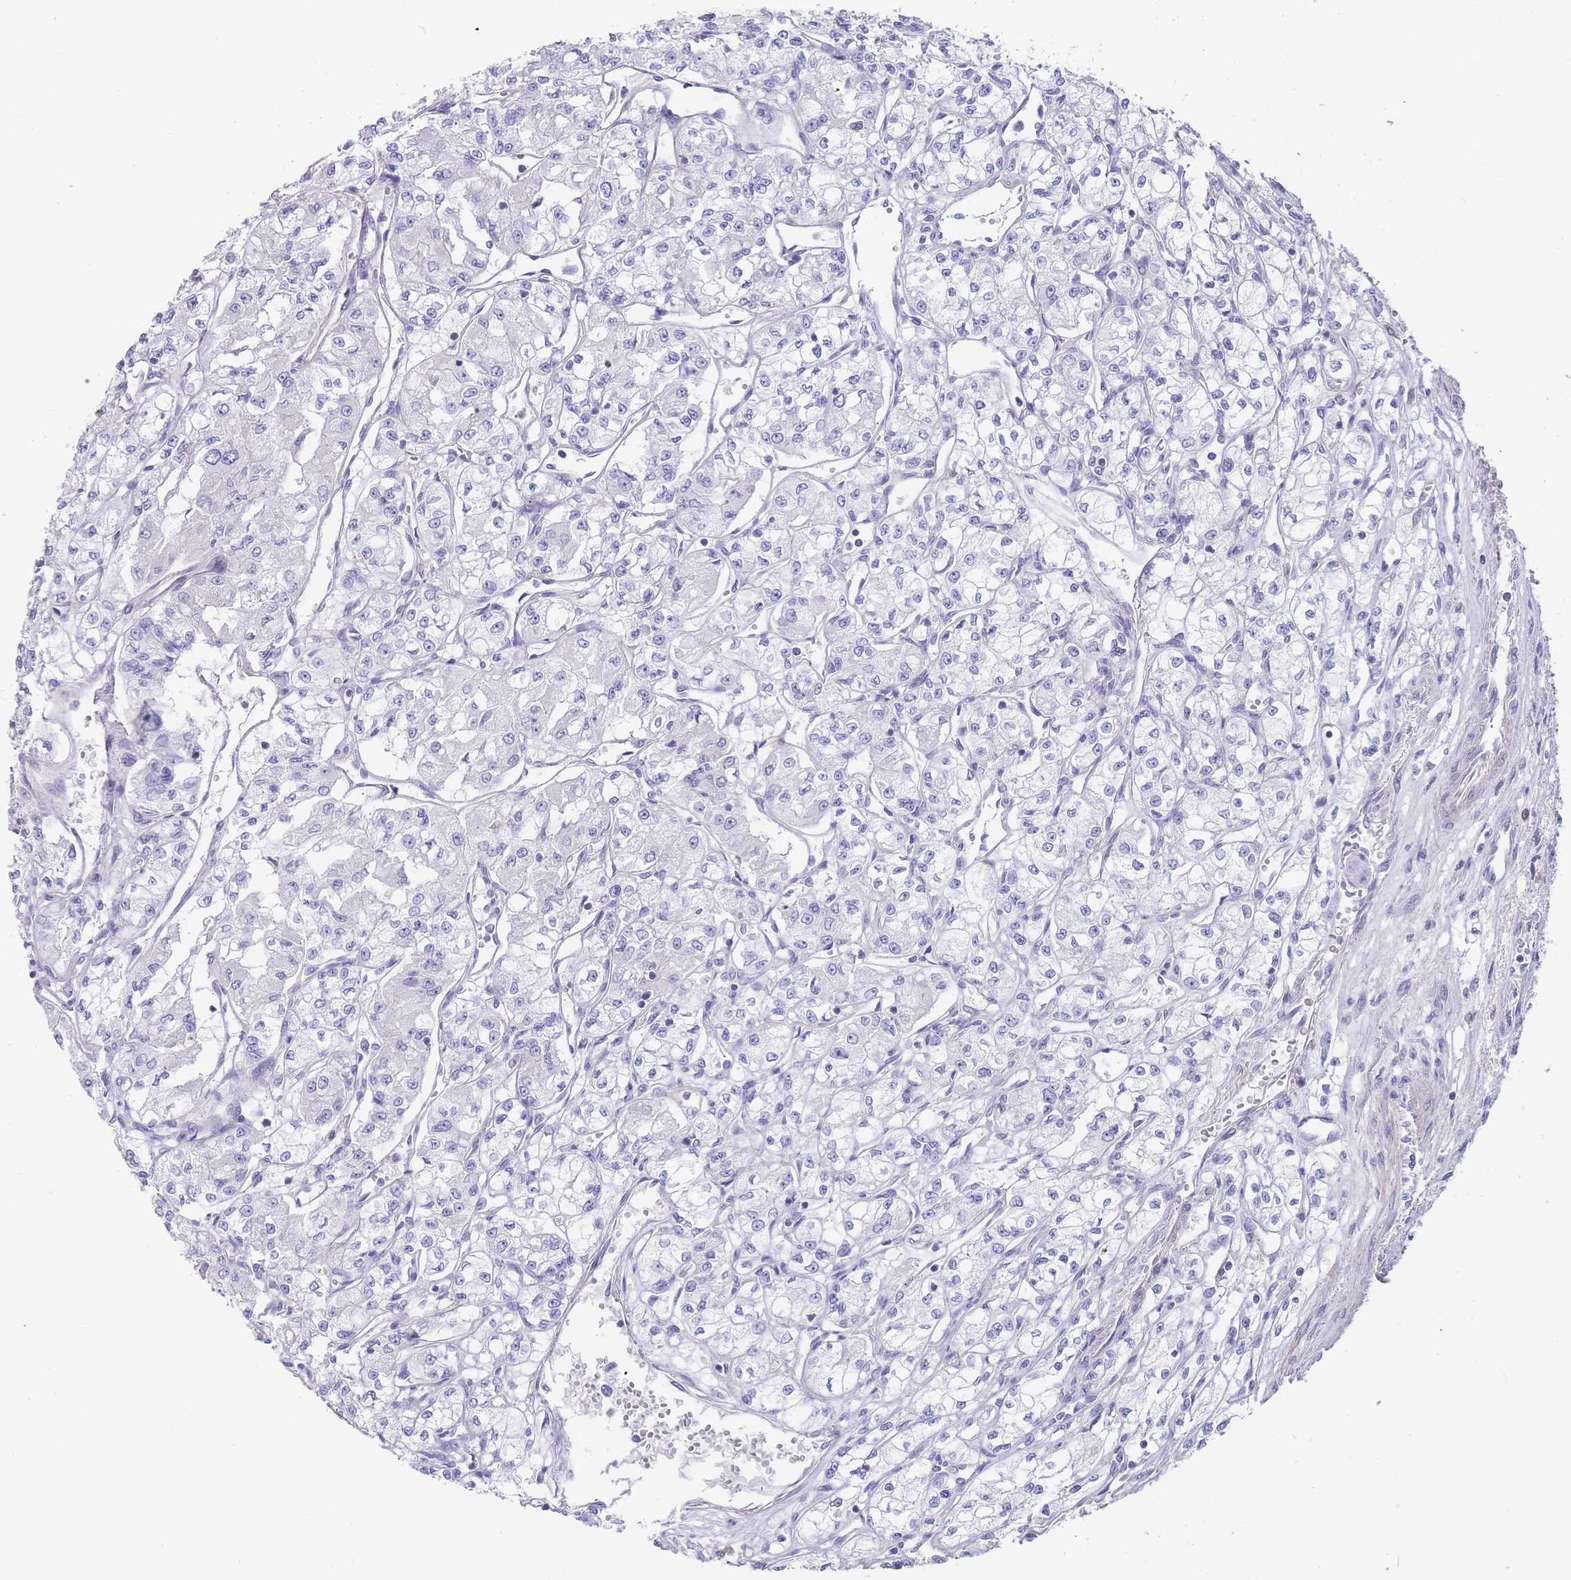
{"staining": {"intensity": "negative", "quantity": "none", "location": "none"}, "tissue": "renal cancer", "cell_type": "Tumor cells", "image_type": "cancer", "snomed": [{"axis": "morphology", "description": "Adenocarcinoma, NOS"}, {"axis": "topography", "description": "Kidney"}], "caption": "An immunohistochemistry histopathology image of renal cancer (adenocarcinoma) is shown. There is no staining in tumor cells of renal cancer (adenocarcinoma).", "gene": "NOP14", "patient": {"sex": "male", "age": 59}}